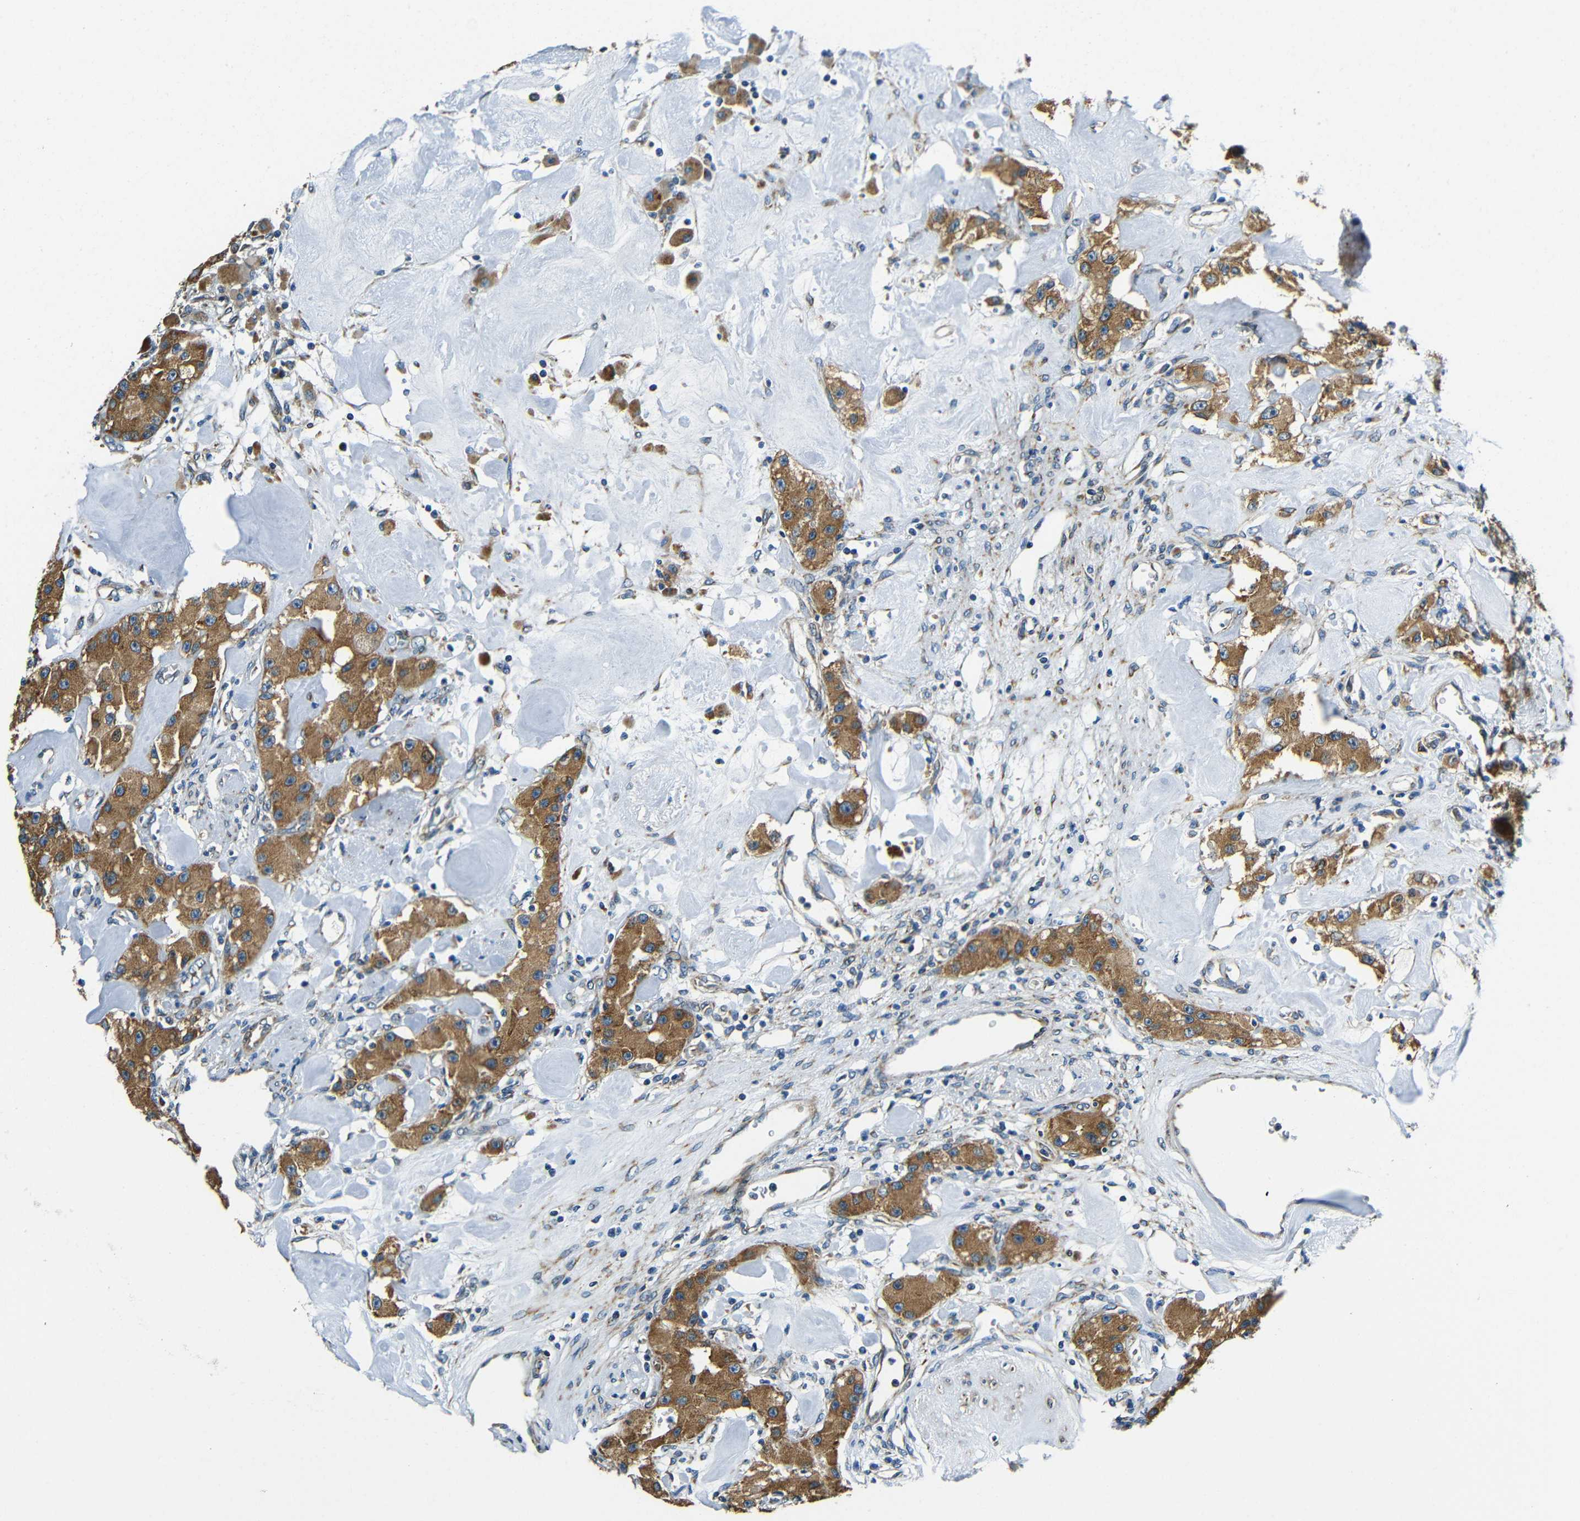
{"staining": {"intensity": "moderate", "quantity": ">75%", "location": "cytoplasmic/membranous"}, "tissue": "carcinoid", "cell_type": "Tumor cells", "image_type": "cancer", "snomed": [{"axis": "morphology", "description": "Carcinoid, malignant, NOS"}, {"axis": "topography", "description": "Pancreas"}], "caption": "Approximately >75% of tumor cells in human carcinoid reveal moderate cytoplasmic/membranous protein expression as visualized by brown immunohistochemical staining.", "gene": "VAPB", "patient": {"sex": "male", "age": 41}}